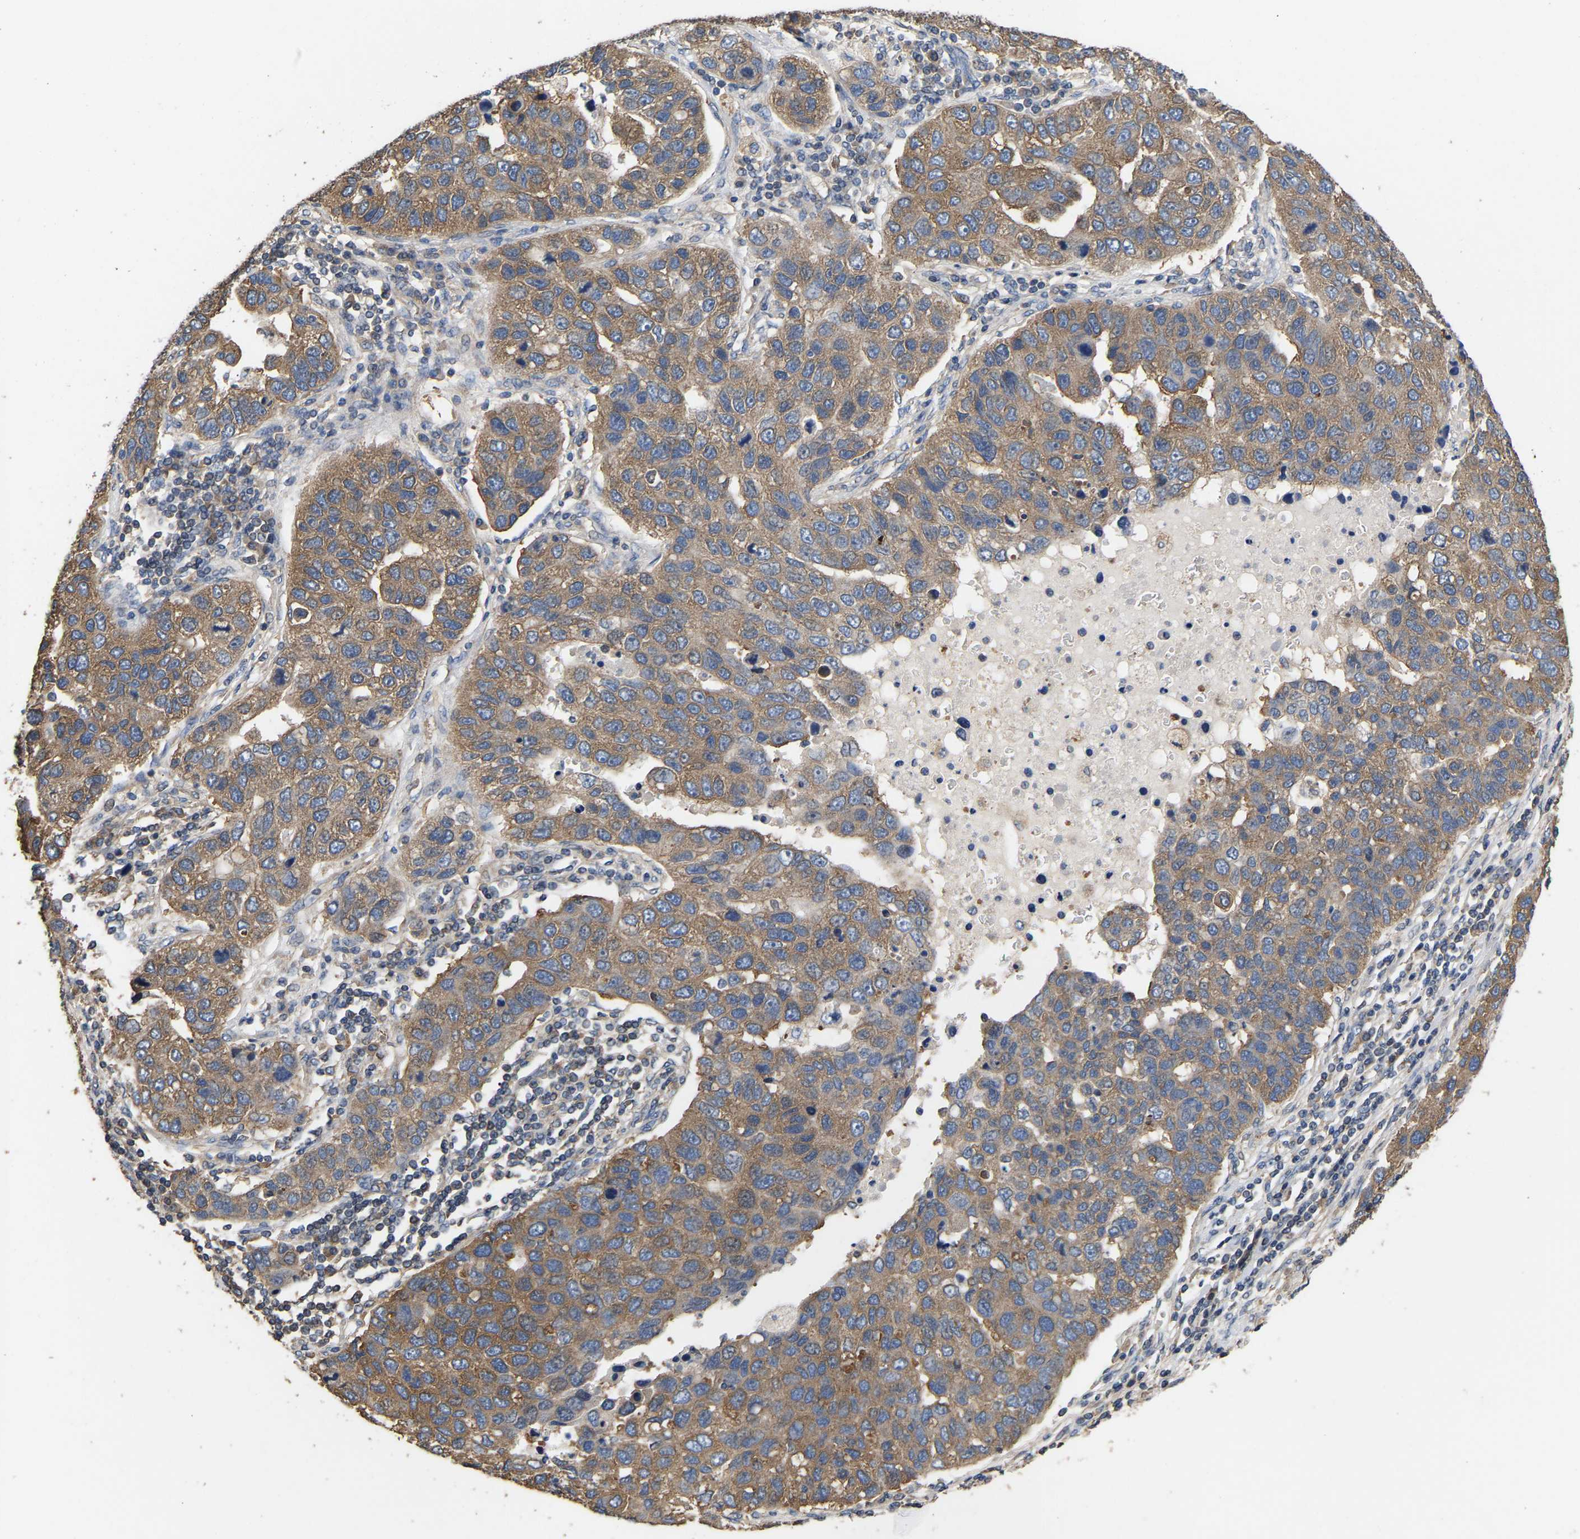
{"staining": {"intensity": "moderate", "quantity": ">75%", "location": "cytoplasmic/membranous"}, "tissue": "pancreatic cancer", "cell_type": "Tumor cells", "image_type": "cancer", "snomed": [{"axis": "morphology", "description": "Adenocarcinoma, NOS"}, {"axis": "topography", "description": "Pancreas"}], "caption": "Immunohistochemical staining of pancreatic adenocarcinoma demonstrates moderate cytoplasmic/membranous protein staining in approximately >75% of tumor cells.", "gene": "AIMP2", "patient": {"sex": "female", "age": 61}}